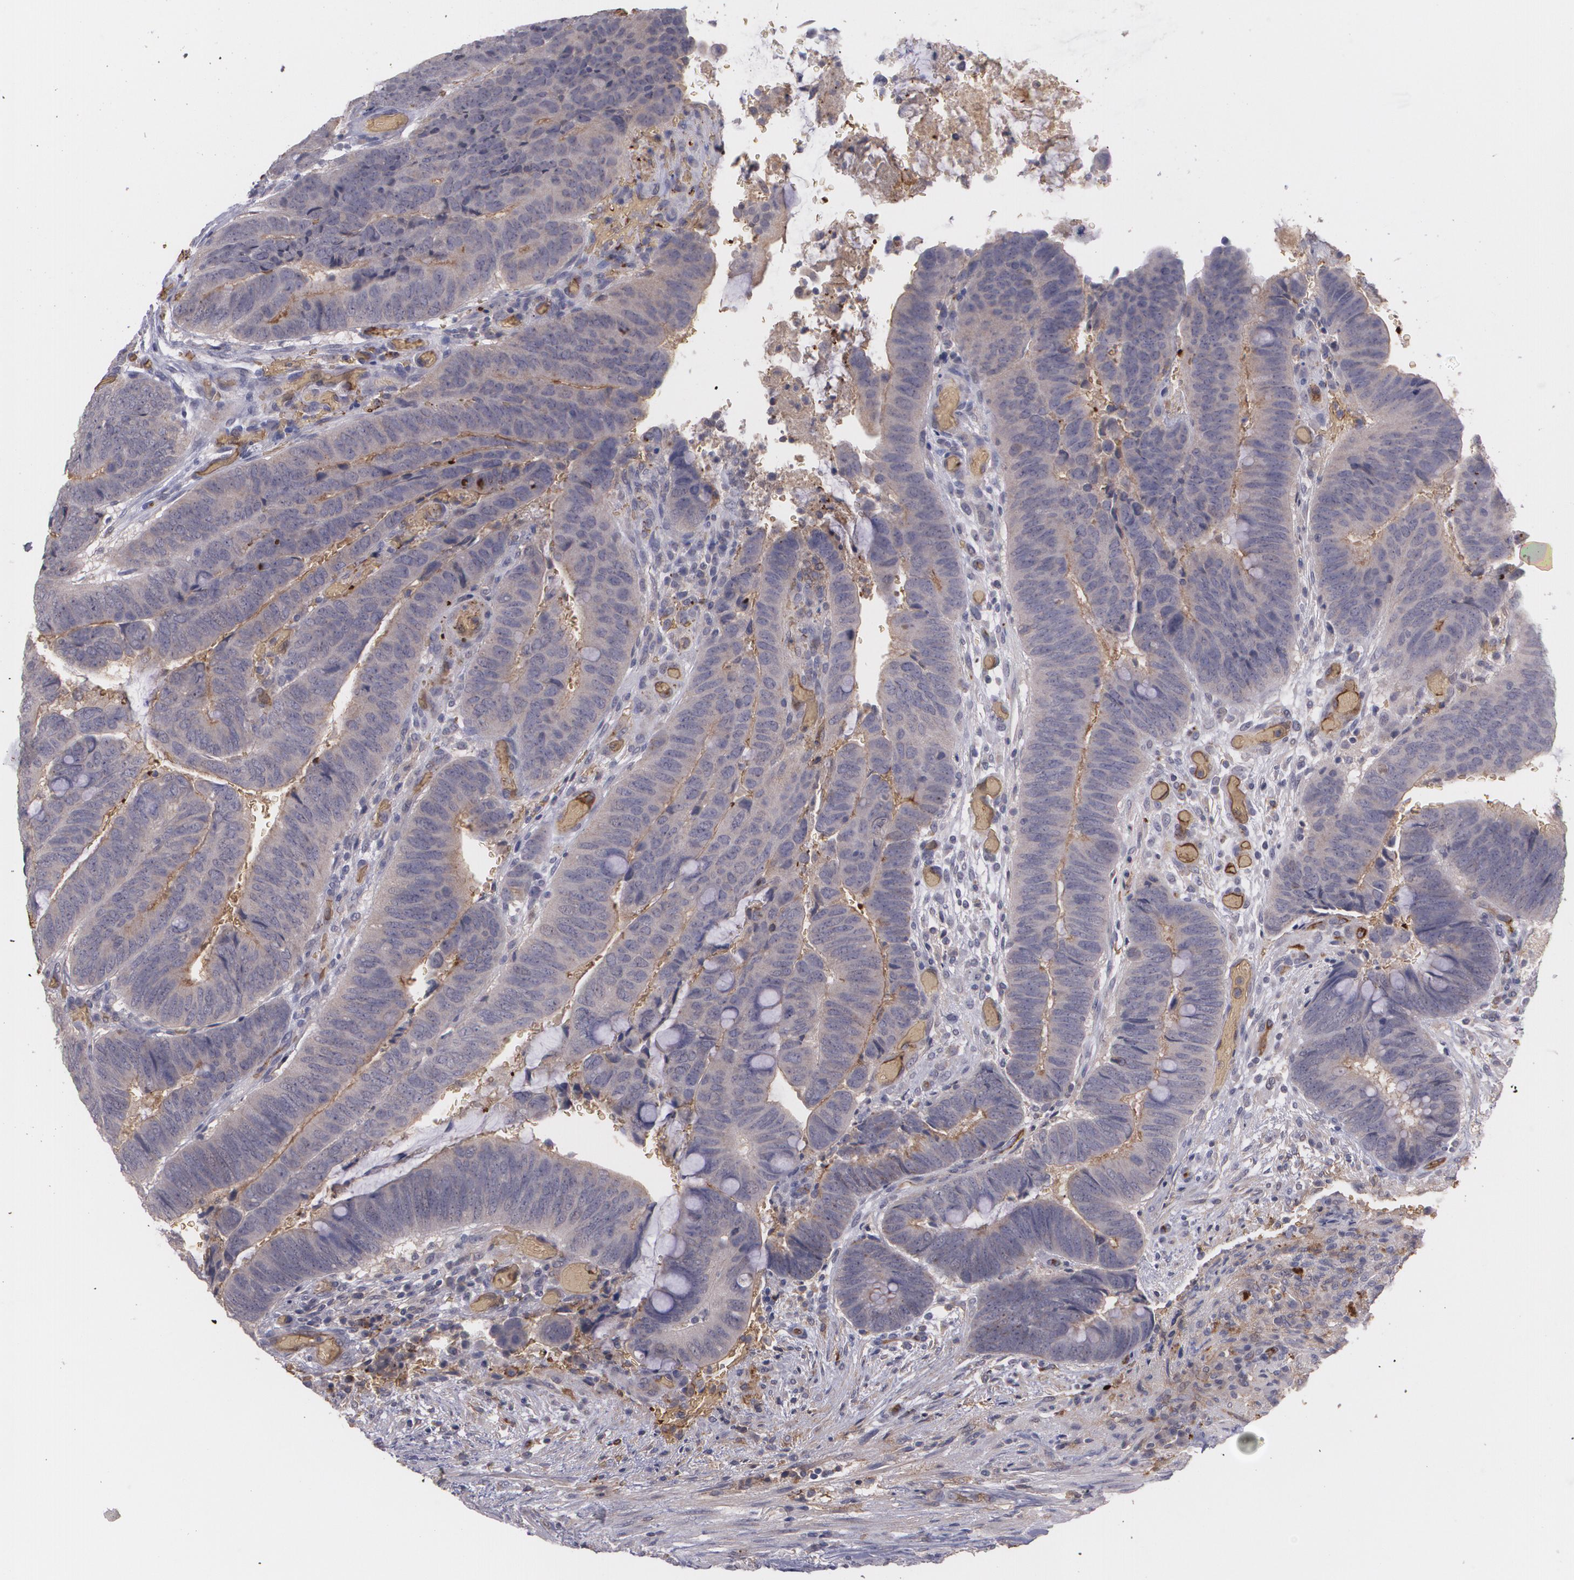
{"staining": {"intensity": "negative", "quantity": "none", "location": "none"}, "tissue": "colorectal cancer", "cell_type": "Tumor cells", "image_type": "cancer", "snomed": [{"axis": "morphology", "description": "Normal tissue, NOS"}, {"axis": "morphology", "description": "Adenocarcinoma, NOS"}, {"axis": "topography", "description": "Rectum"}], "caption": "Colorectal cancer was stained to show a protein in brown. There is no significant staining in tumor cells. (DAB immunohistochemistry visualized using brightfield microscopy, high magnification).", "gene": "ACE", "patient": {"sex": "male", "age": 92}}